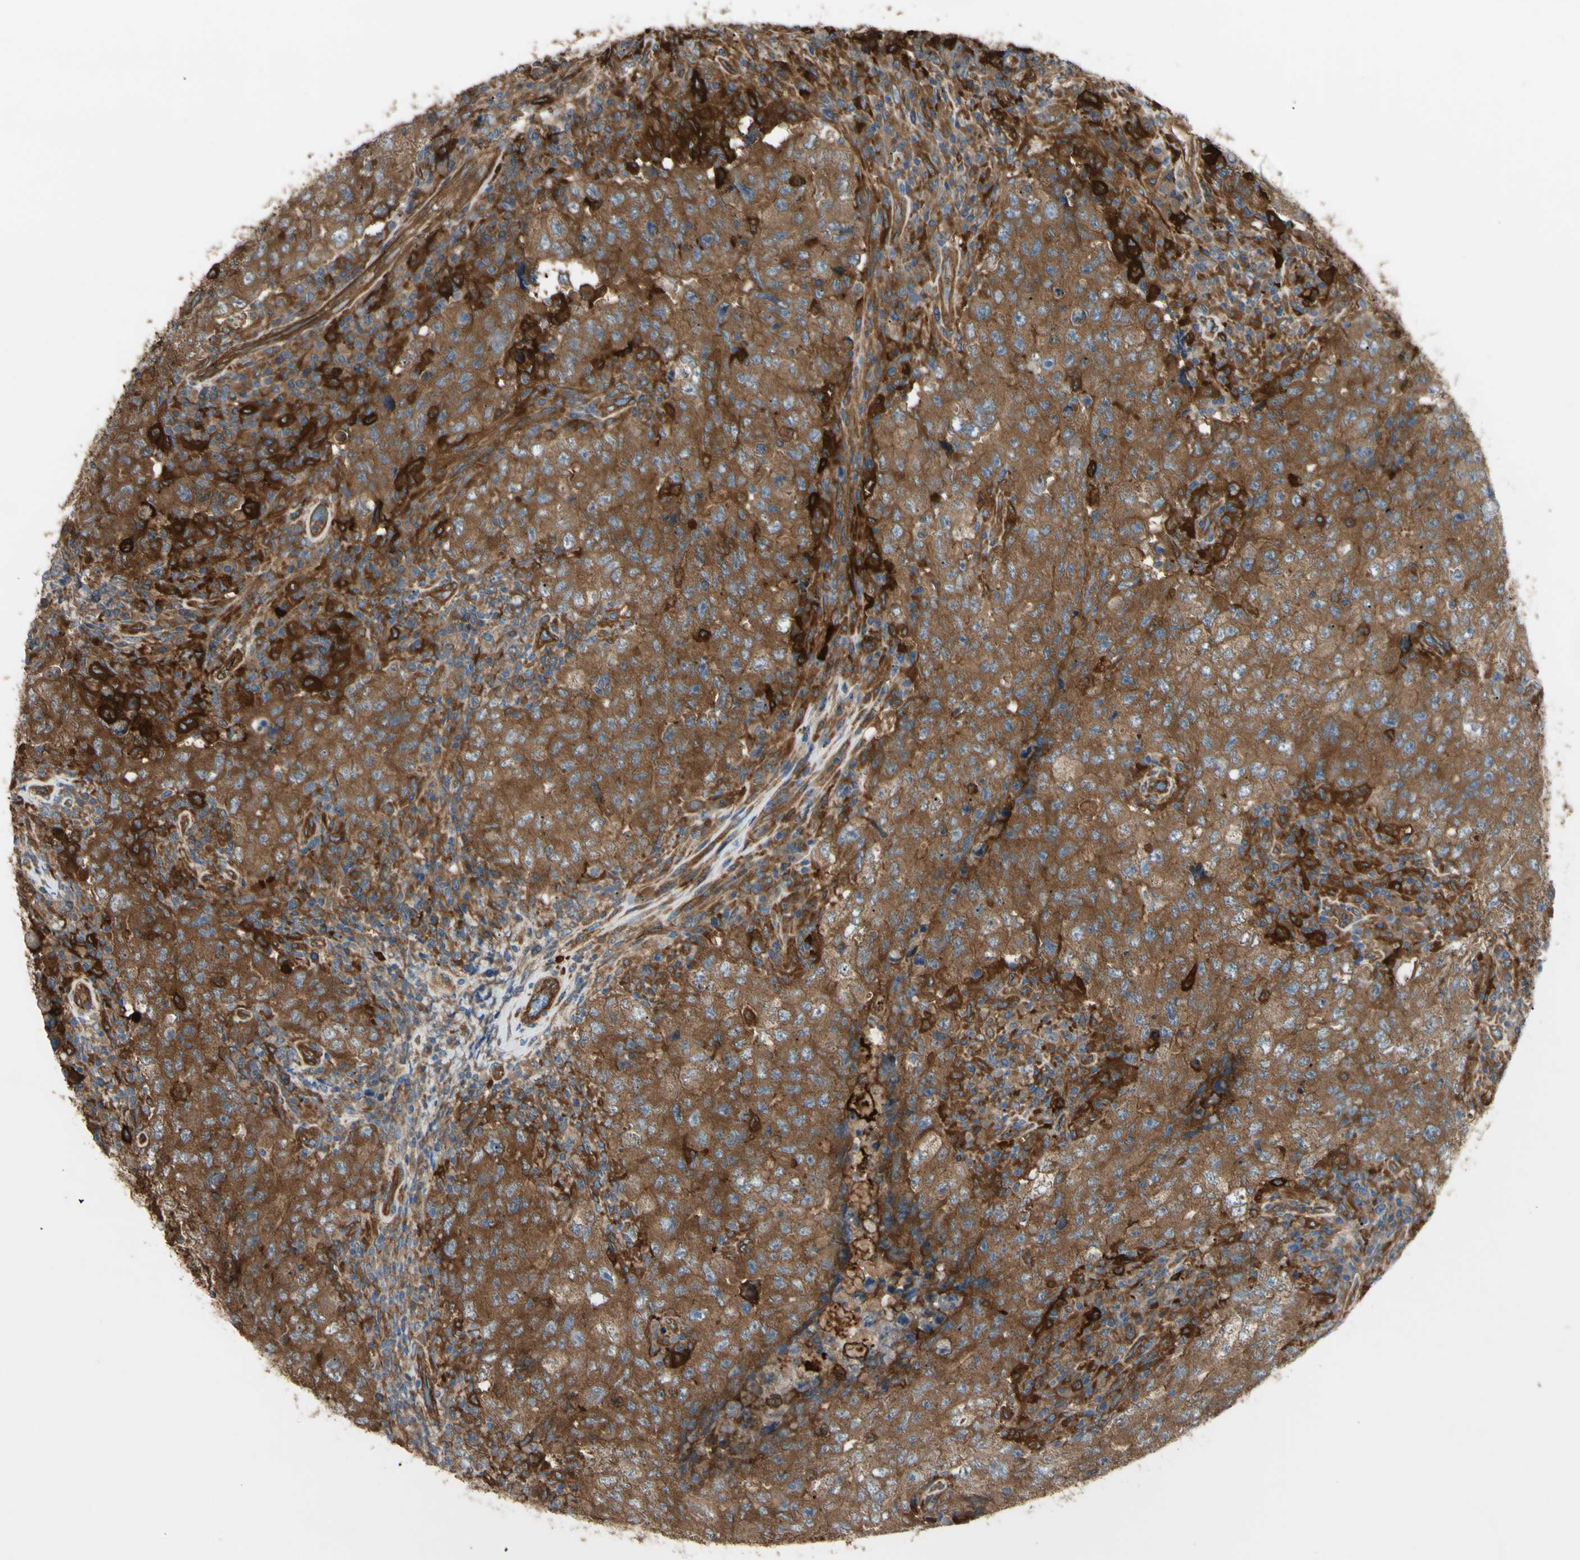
{"staining": {"intensity": "strong", "quantity": ">75%", "location": "cytoplasmic/membranous"}, "tissue": "testis cancer", "cell_type": "Tumor cells", "image_type": "cancer", "snomed": [{"axis": "morphology", "description": "Carcinoma, Embryonal, NOS"}, {"axis": "topography", "description": "Testis"}], "caption": "Immunohistochemistry of human testis cancer shows high levels of strong cytoplasmic/membranous expression in about >75% of tumor cells.", "gene": "PTPN12", "patient": {"sex": "male", "age": 26}}